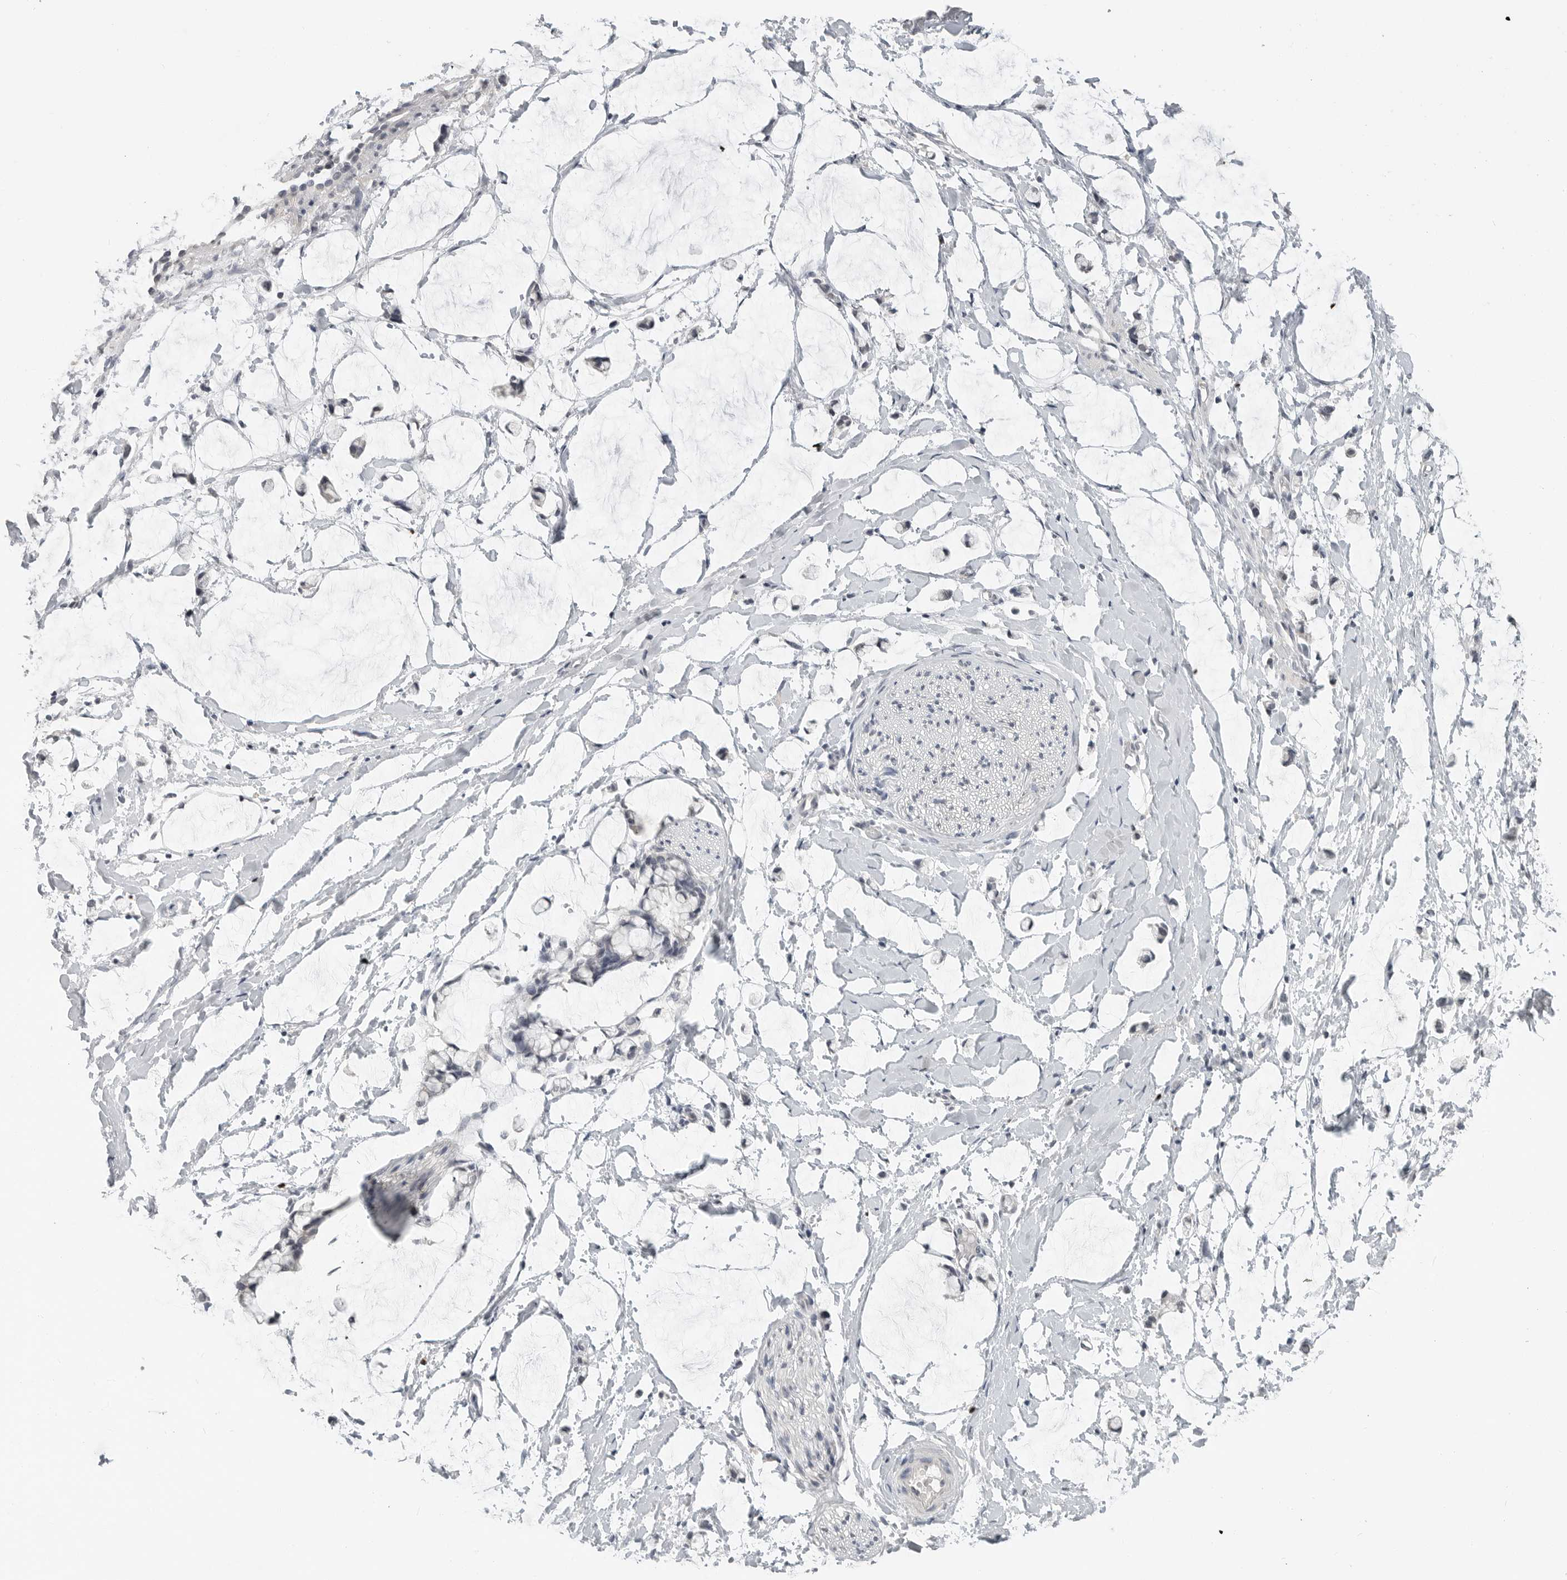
{"staining": {"intensity": "negative", "quantity": "none", "location": "none"}, "tissue": "adipose tissue", "cell_type": "Adipocytes", "image_type": "normal", "snomed": [{"axis": "morphology", "description": "Normal tissue, NOS"}, {"axis": "morphology", "description": "Adenocarcinoma, NOS"}, {"axis": "topography", "description": "Colon"}, {"axis": "topography", "description": "Peripheral nerve tissue"}], "caption": "A histopathology image of human adipose tissue is negative for staining in adipocytes. (DAB immunohistochemistry visualized using brightfield microscopy, high magnification).", "gene": "FOXP3", "patient": {"sex": "male", "age": 14}}